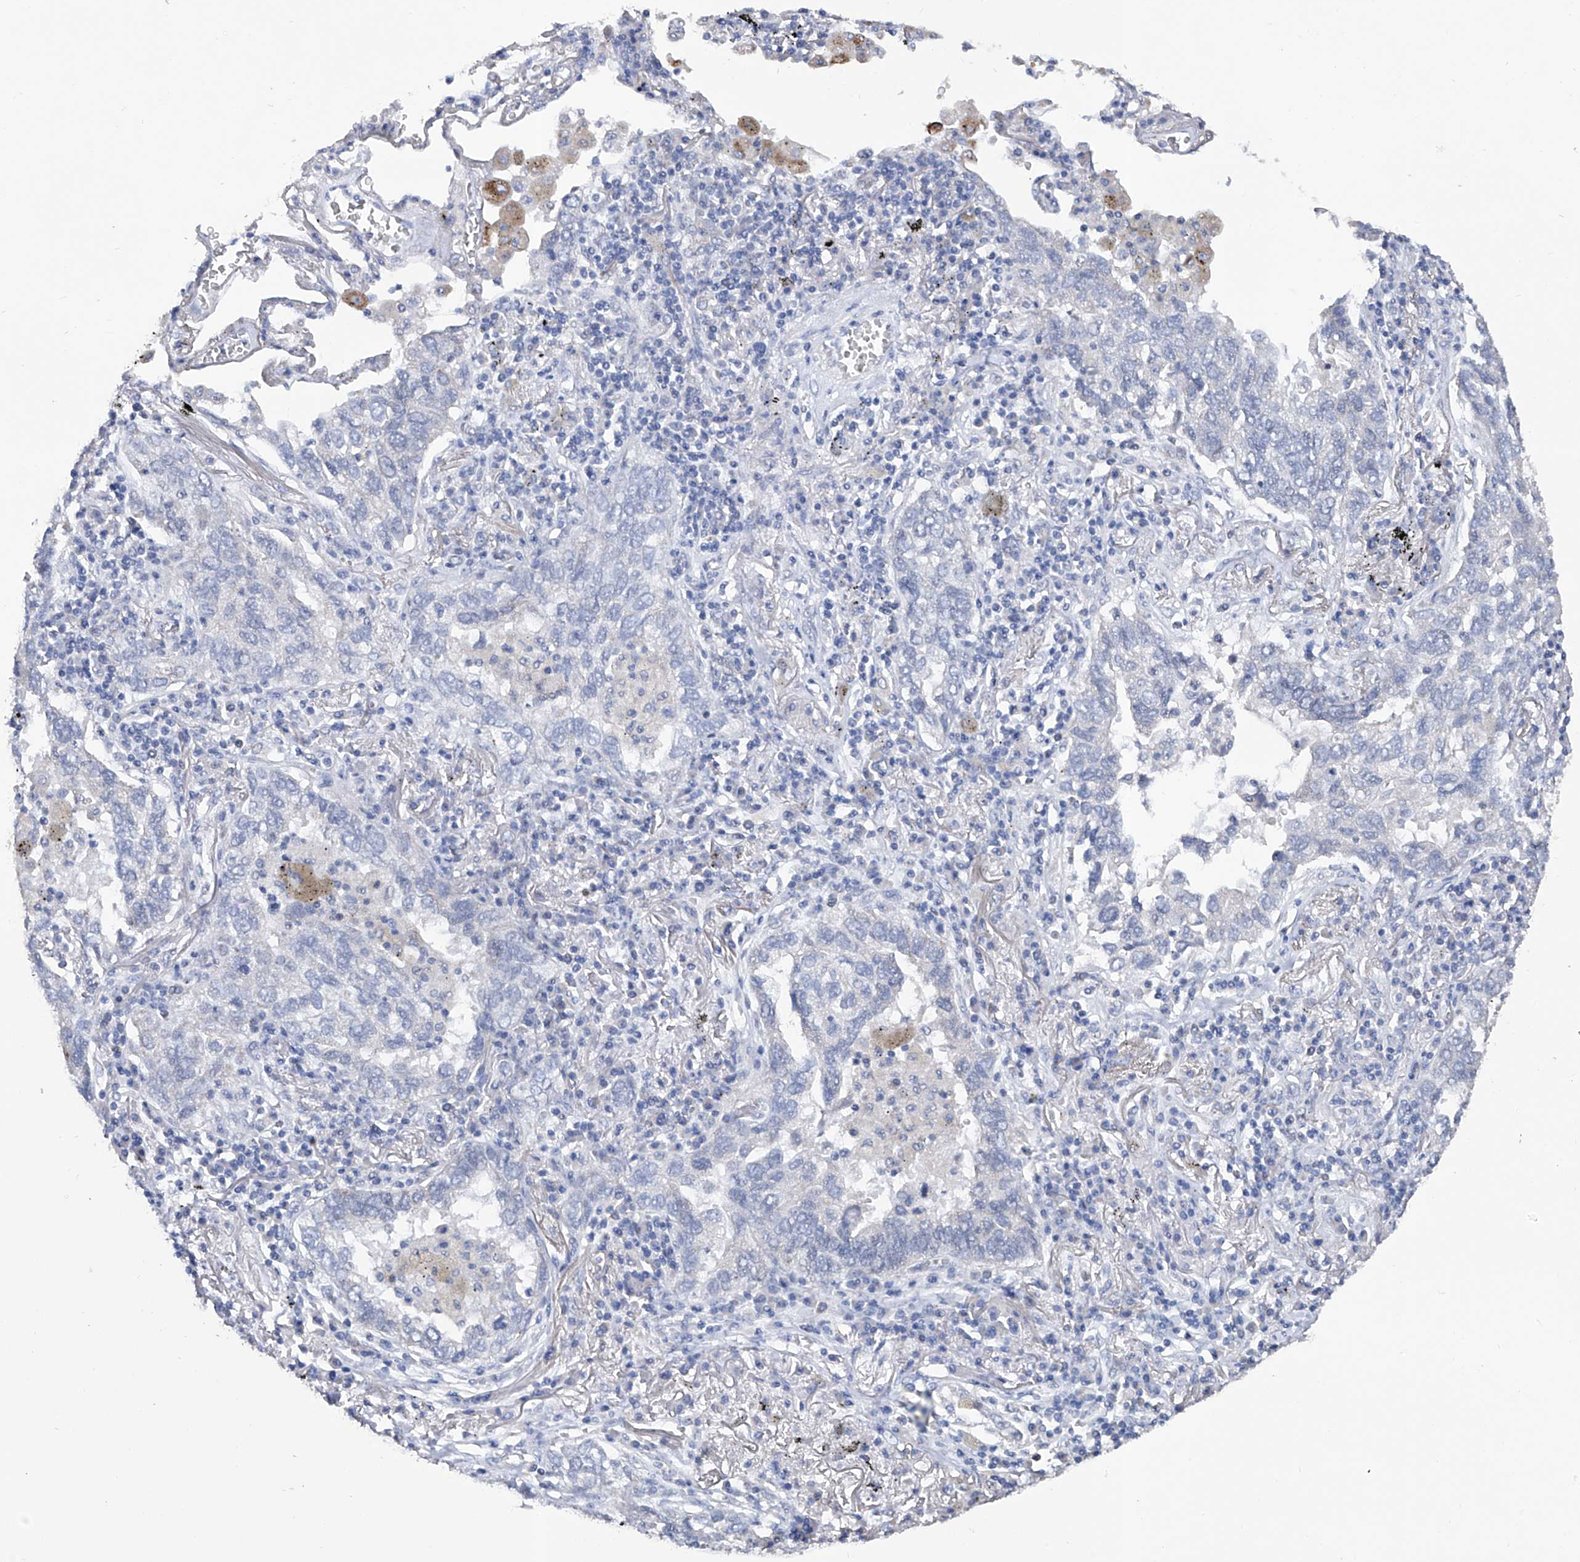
{"staining": {"intensity": "negative", "quantity": "none", "location": "none"}, "tissue": "lung cancer", "cell_type": "Tumor cells", "image_type": "cancer", "snomed": [{"axis": "morphology", "description": "Adenocarcinoma, NOS"}, {"axis": "topography", "description": "Lung"}], "caption": "Lung cancer (adenocarcinoma) was stained to show a protein in brown. There is no significant staining in tumor cells.", "gene": "KLHL17", "patient": {"sex": "male", "age": 65}}